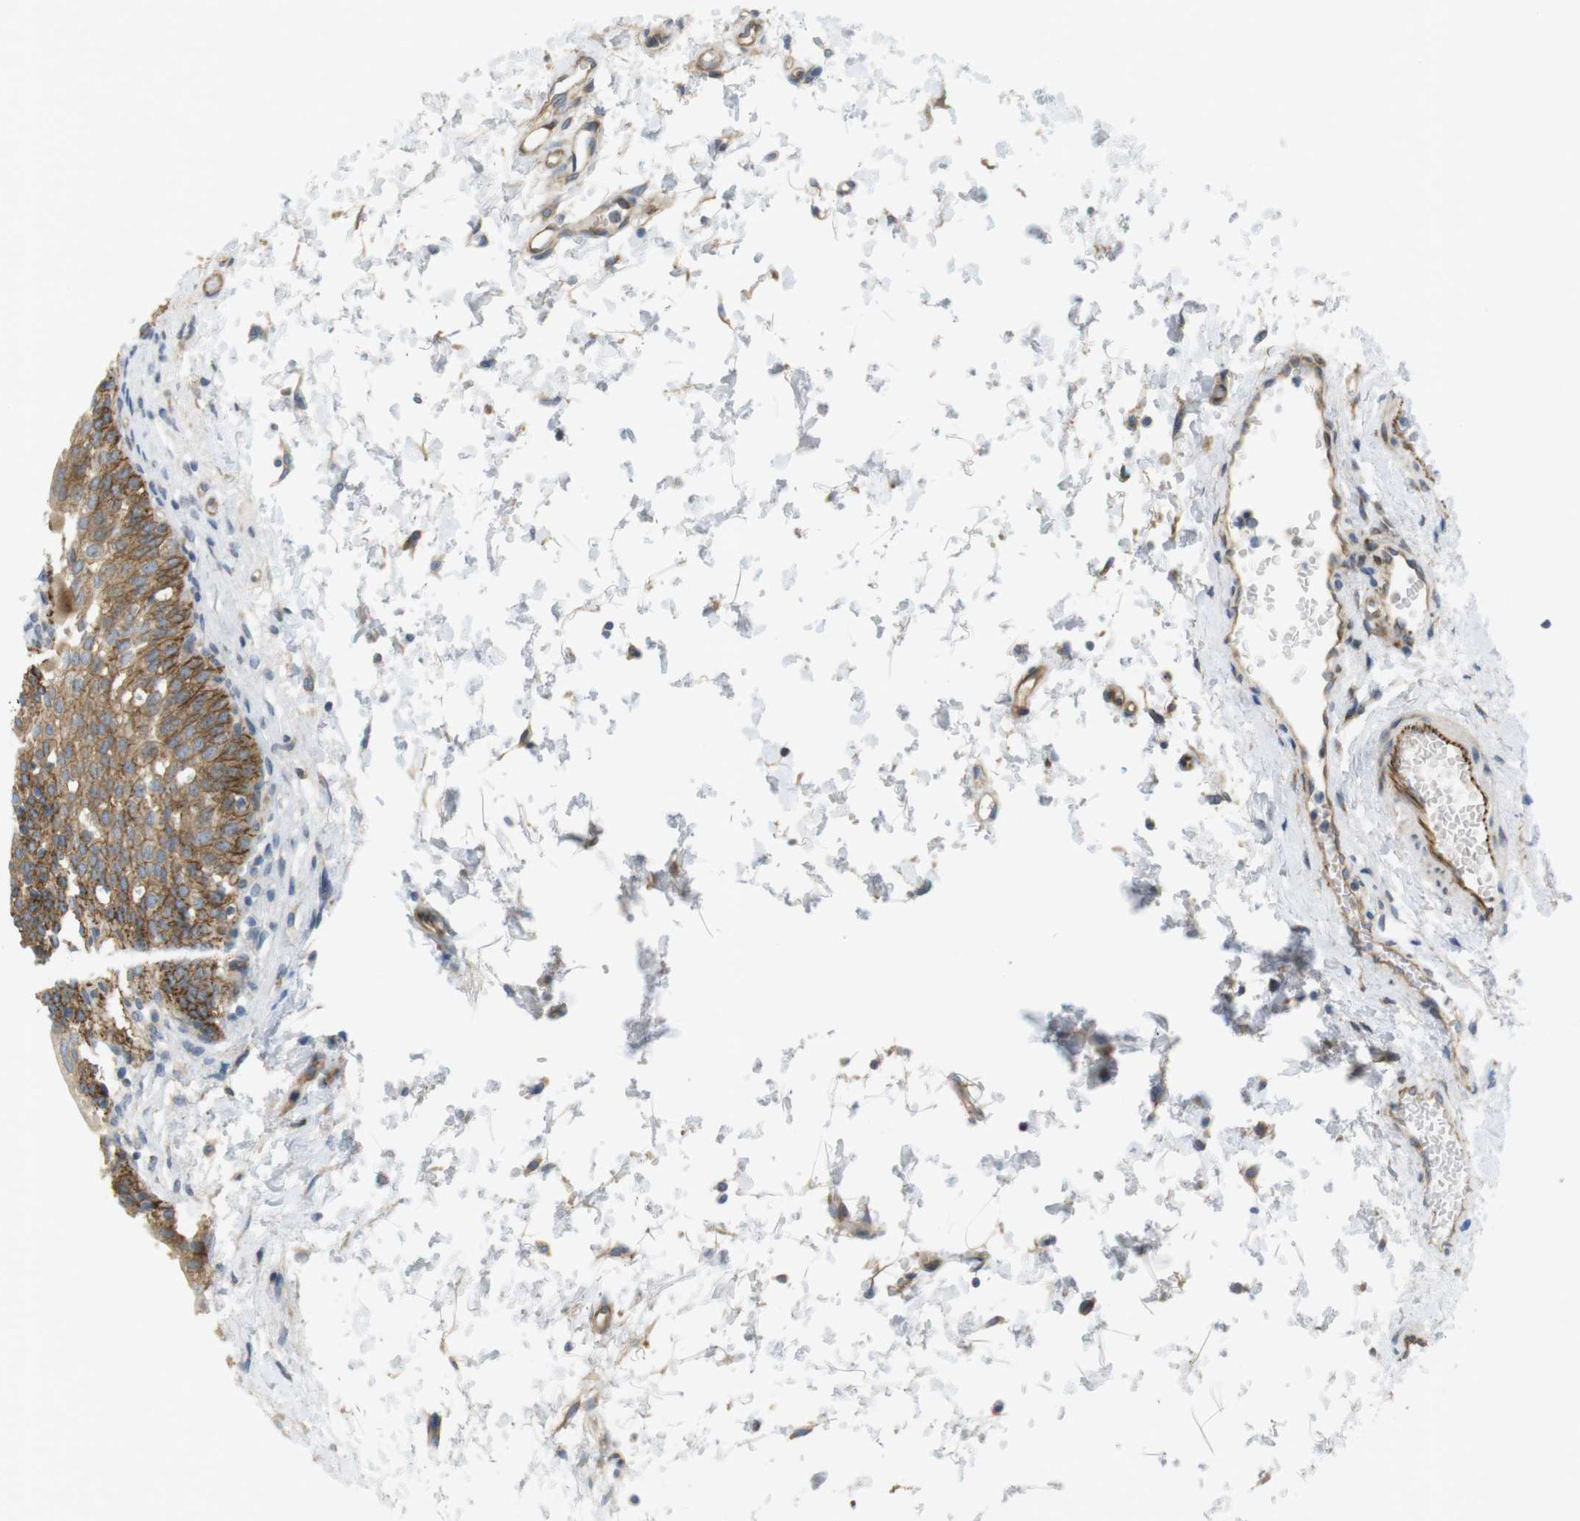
{"staining": {"intensity": "moderate", "quantity": ">75%", "location": "cytoplasmic/membranous"}, "tissue": "urinary bladder", "cell_type": "Urothelial cells", "image_type": "normal", "snomed": [{"axis": "morphology", "description": "Normal tissue, NOS"}, {"axis": "topography", "description": "Urinary bladder"}], "caption": "Immunohistochemical staining of benign urinary bladder exhibits >75% levels of moderate cytoplasmic/membranous protein positivity in about >75% of urothelial cells.", "gene": "GJC3", "patient": {"sex": "male", "age": 55}}